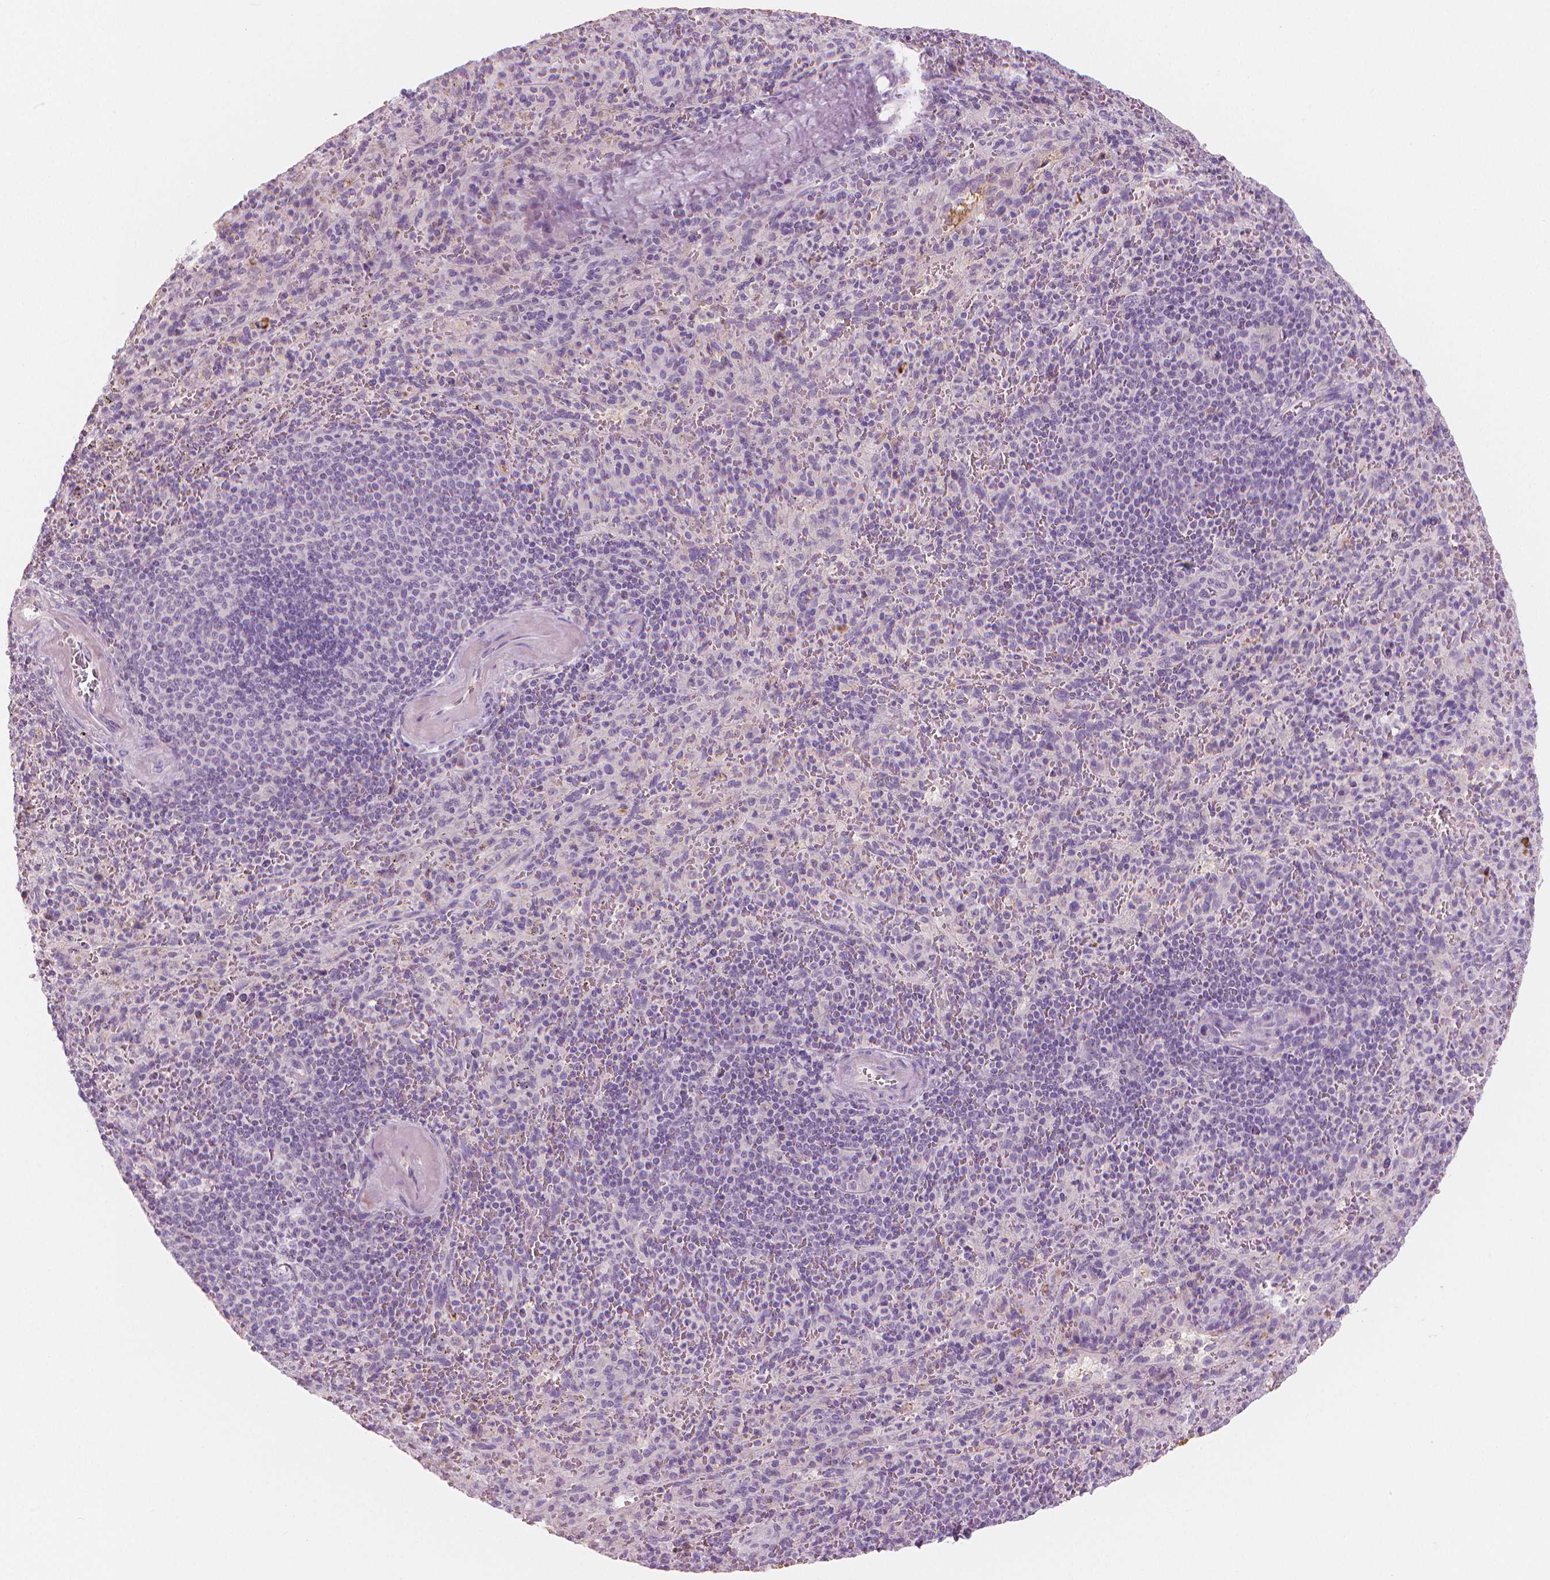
{"staining": {"intensity": "negative", "quantity": "none", "location": "none"}, "tissue": "spleen", "cell_type": "Cells in red pulp", "image_type": "normal", "snomed": [{"axis": "morphology", "description": "Normal tissue, NOS"}, {"axis": "topography", "description": "Spleen"}], "caption": "Immunohistochemical staining of normal human spleen reveals no significant positivity in cells in red pulp. (DAB (3,3'-diaminobenzidine) immunohistochemistry (IHC) visualized using brightfield microscopy, high magnification).", "gene": "APOA4", "patient": {"sex": "male", "age": 57}}